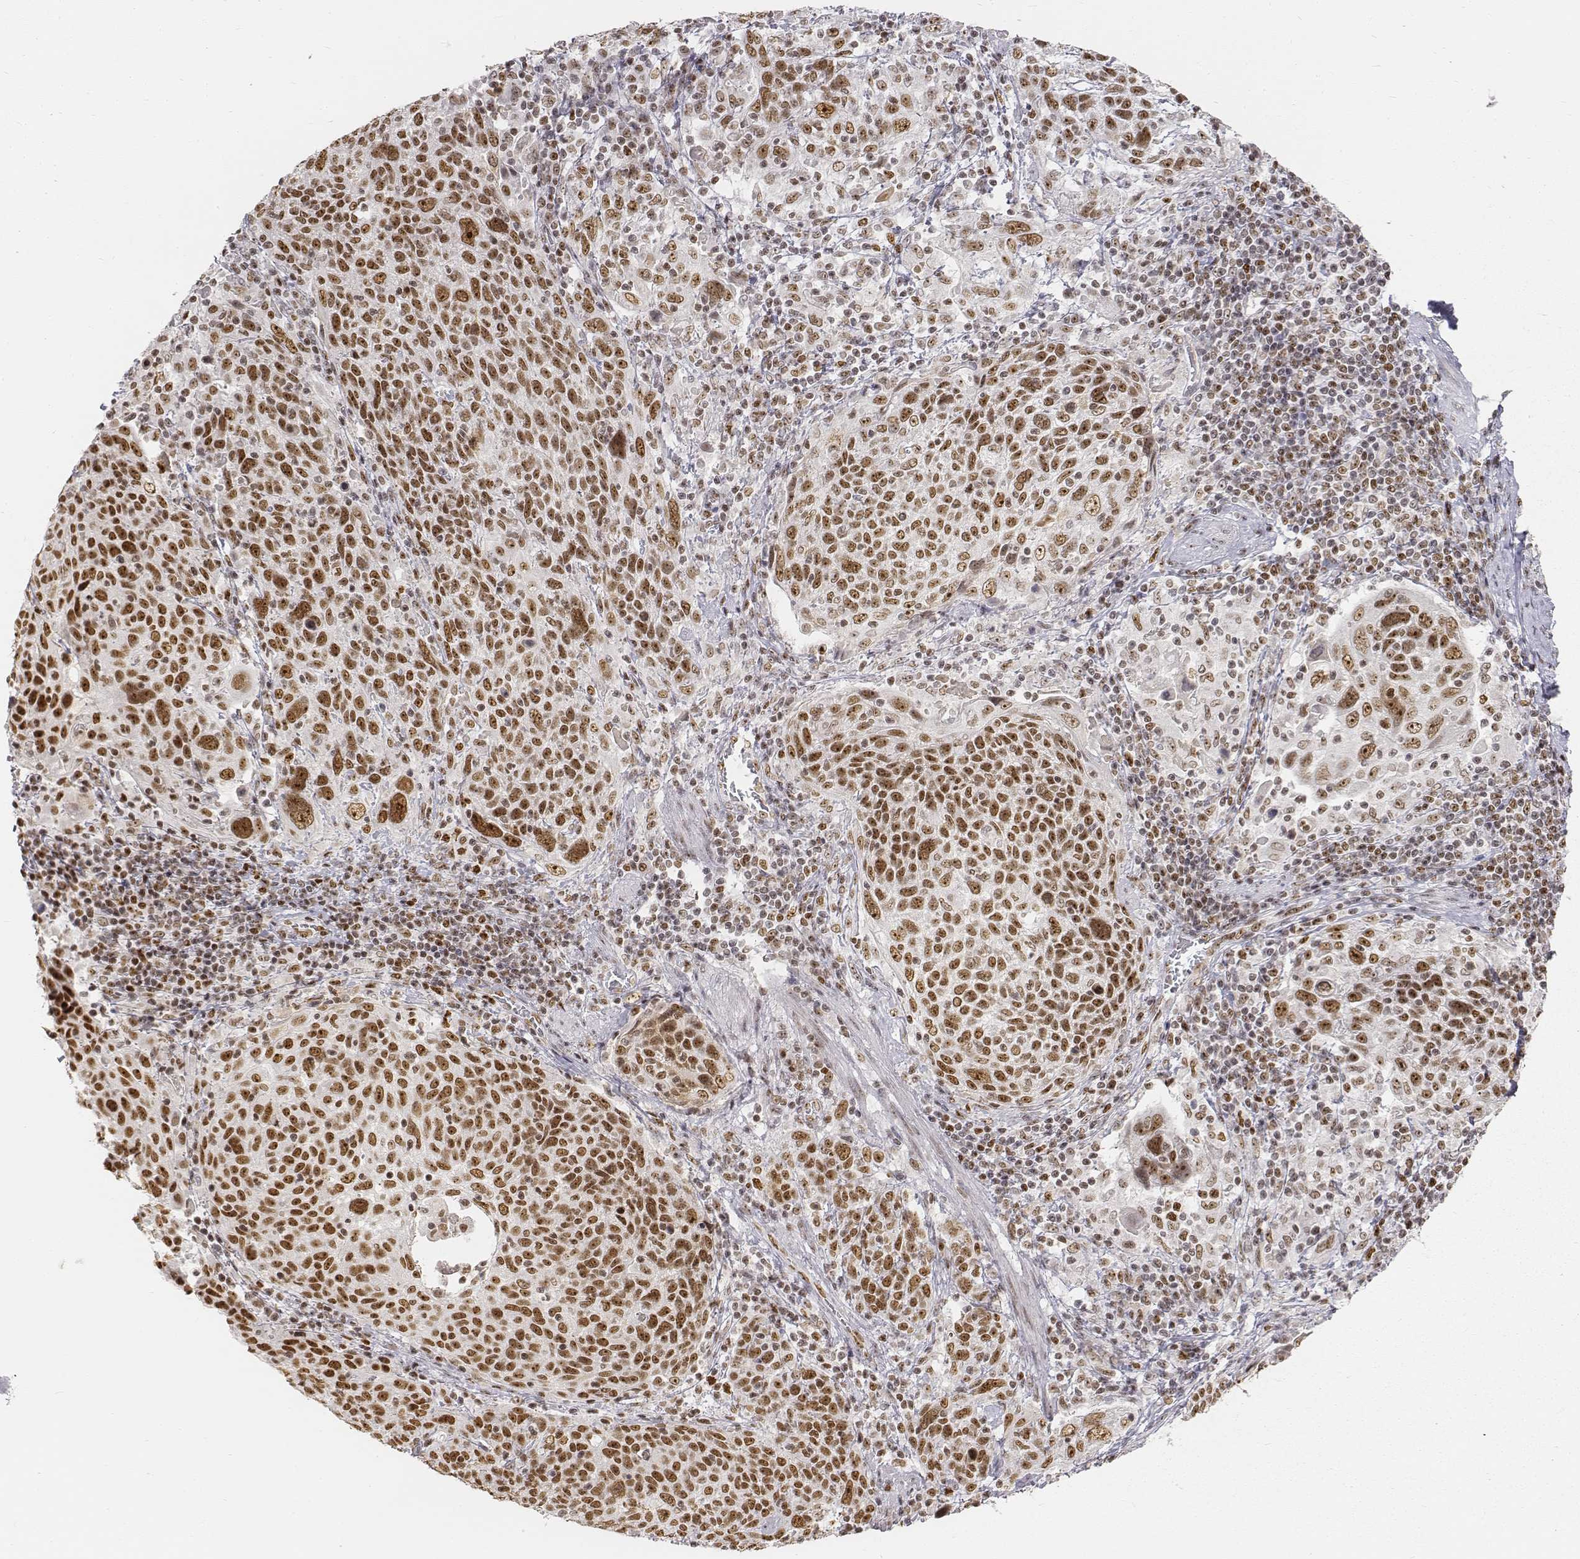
{"staining": {"intensity": "strong", "quantity": ">75%", "location": "nuclear"}, "tissue": "cervical cancer", "cell_type": "Tumor cells", "image_type": "cancer", "snomed": [{"axis": "morphology", "description": "Squamous cell carcinoma, NOS"}, {"axis": "topography", "description": "Cervix"}], "caption": "Protein staining of cervical squamous cell carcinoma tissue exhibits strong nuclear positivity in approximately >75% of tumor cells.", "gene": "PHF6", "patient": {"sex": "female", "age": 61}}